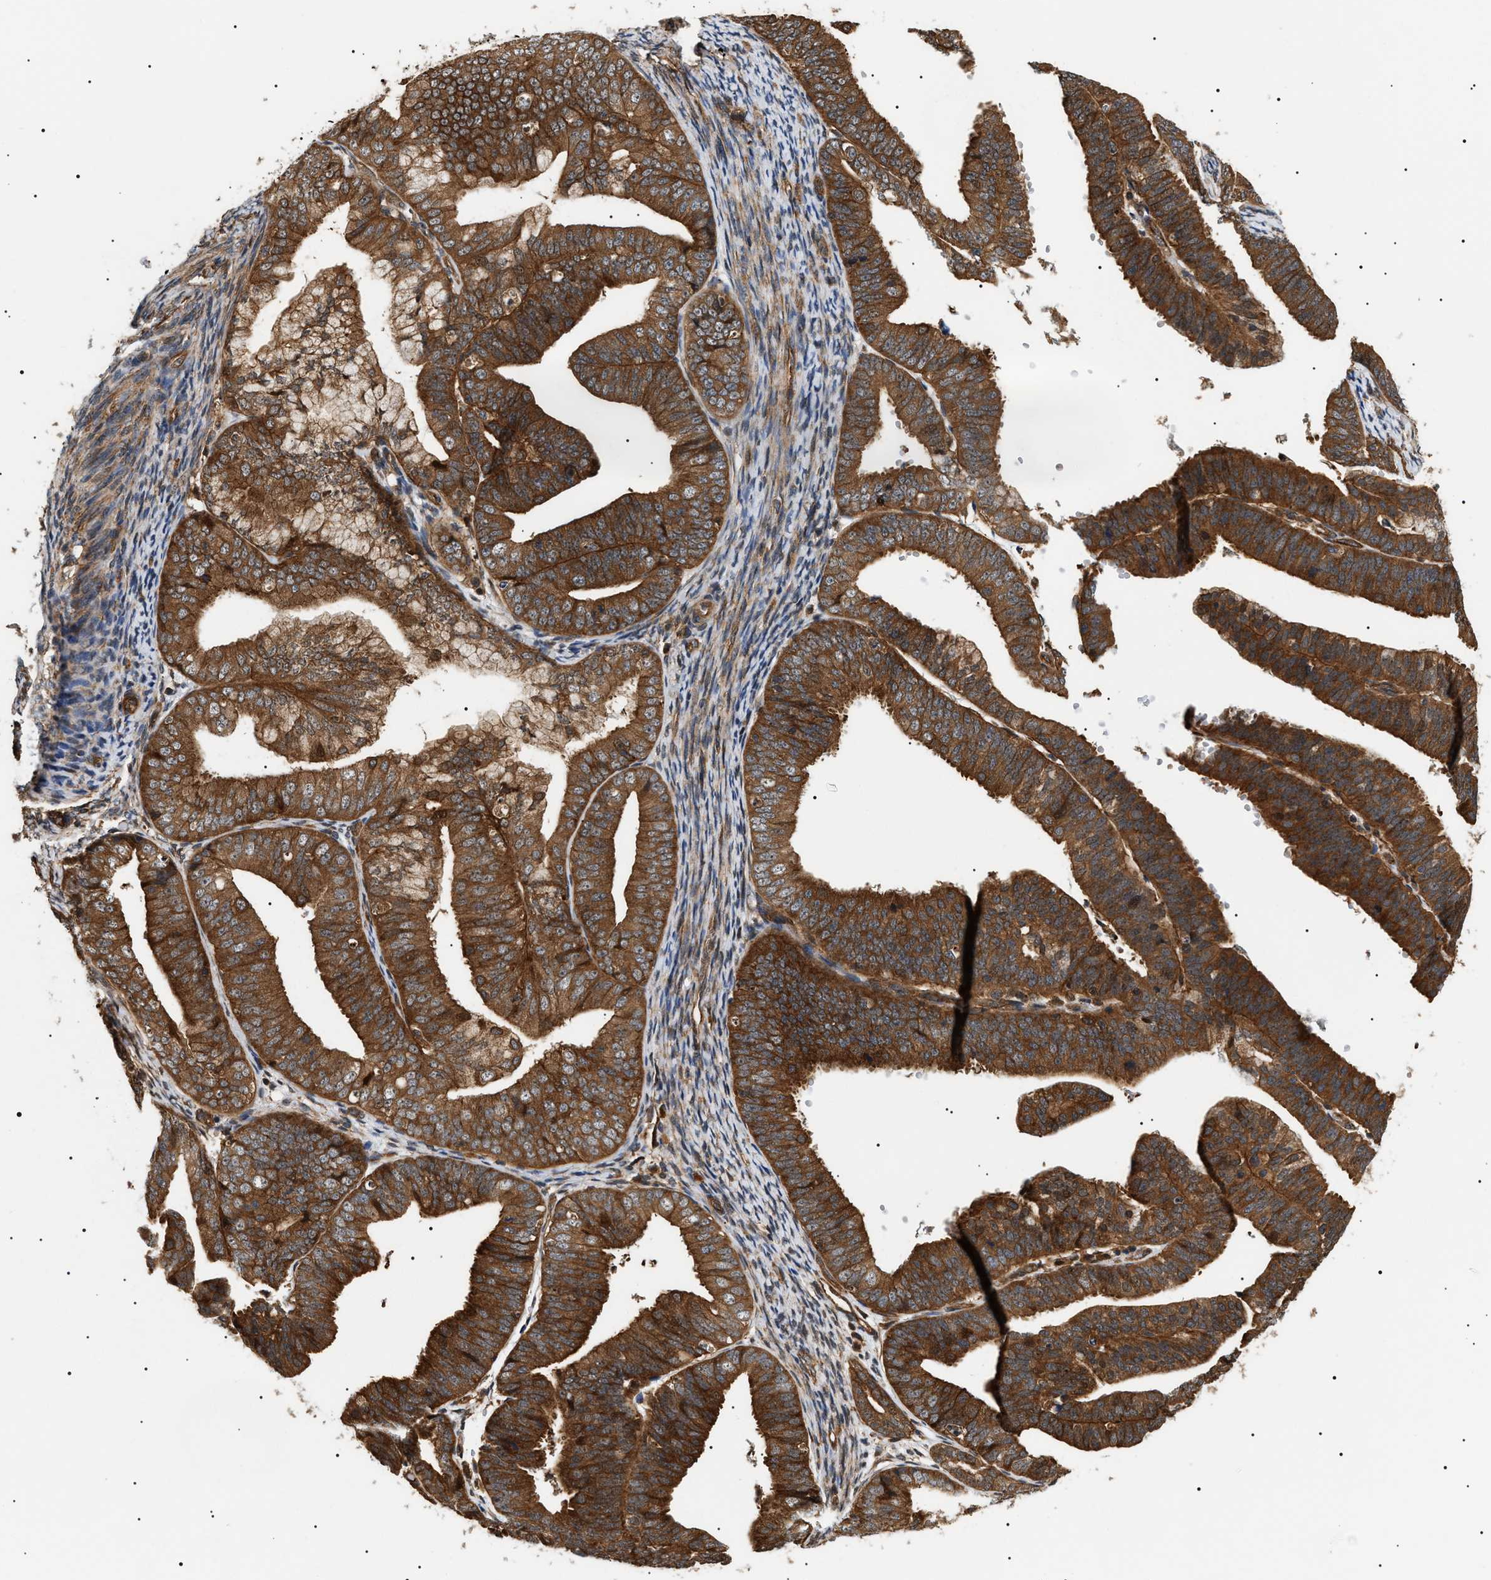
{"staining": {"intensity": "strong", "quantity": ">75%", "location": "cytoplasmic/membranous"}, "tissue": "endometrial cancer", "cell_type": "Tumor cells", "image_type": "cancer", "snomed": [{"axis": "morphology", "description": "Adenocarcinoma, NOS"}, {"axis": "topography", "description": "Endometrium"}], "caption": "Endometrial adenocarcinoma stained for a protein displays strong cytoplasmic/membranous positivity in tumor cells.", "gene": "SH3GLB2", "patient": {"sex": "female", "age": 63}}